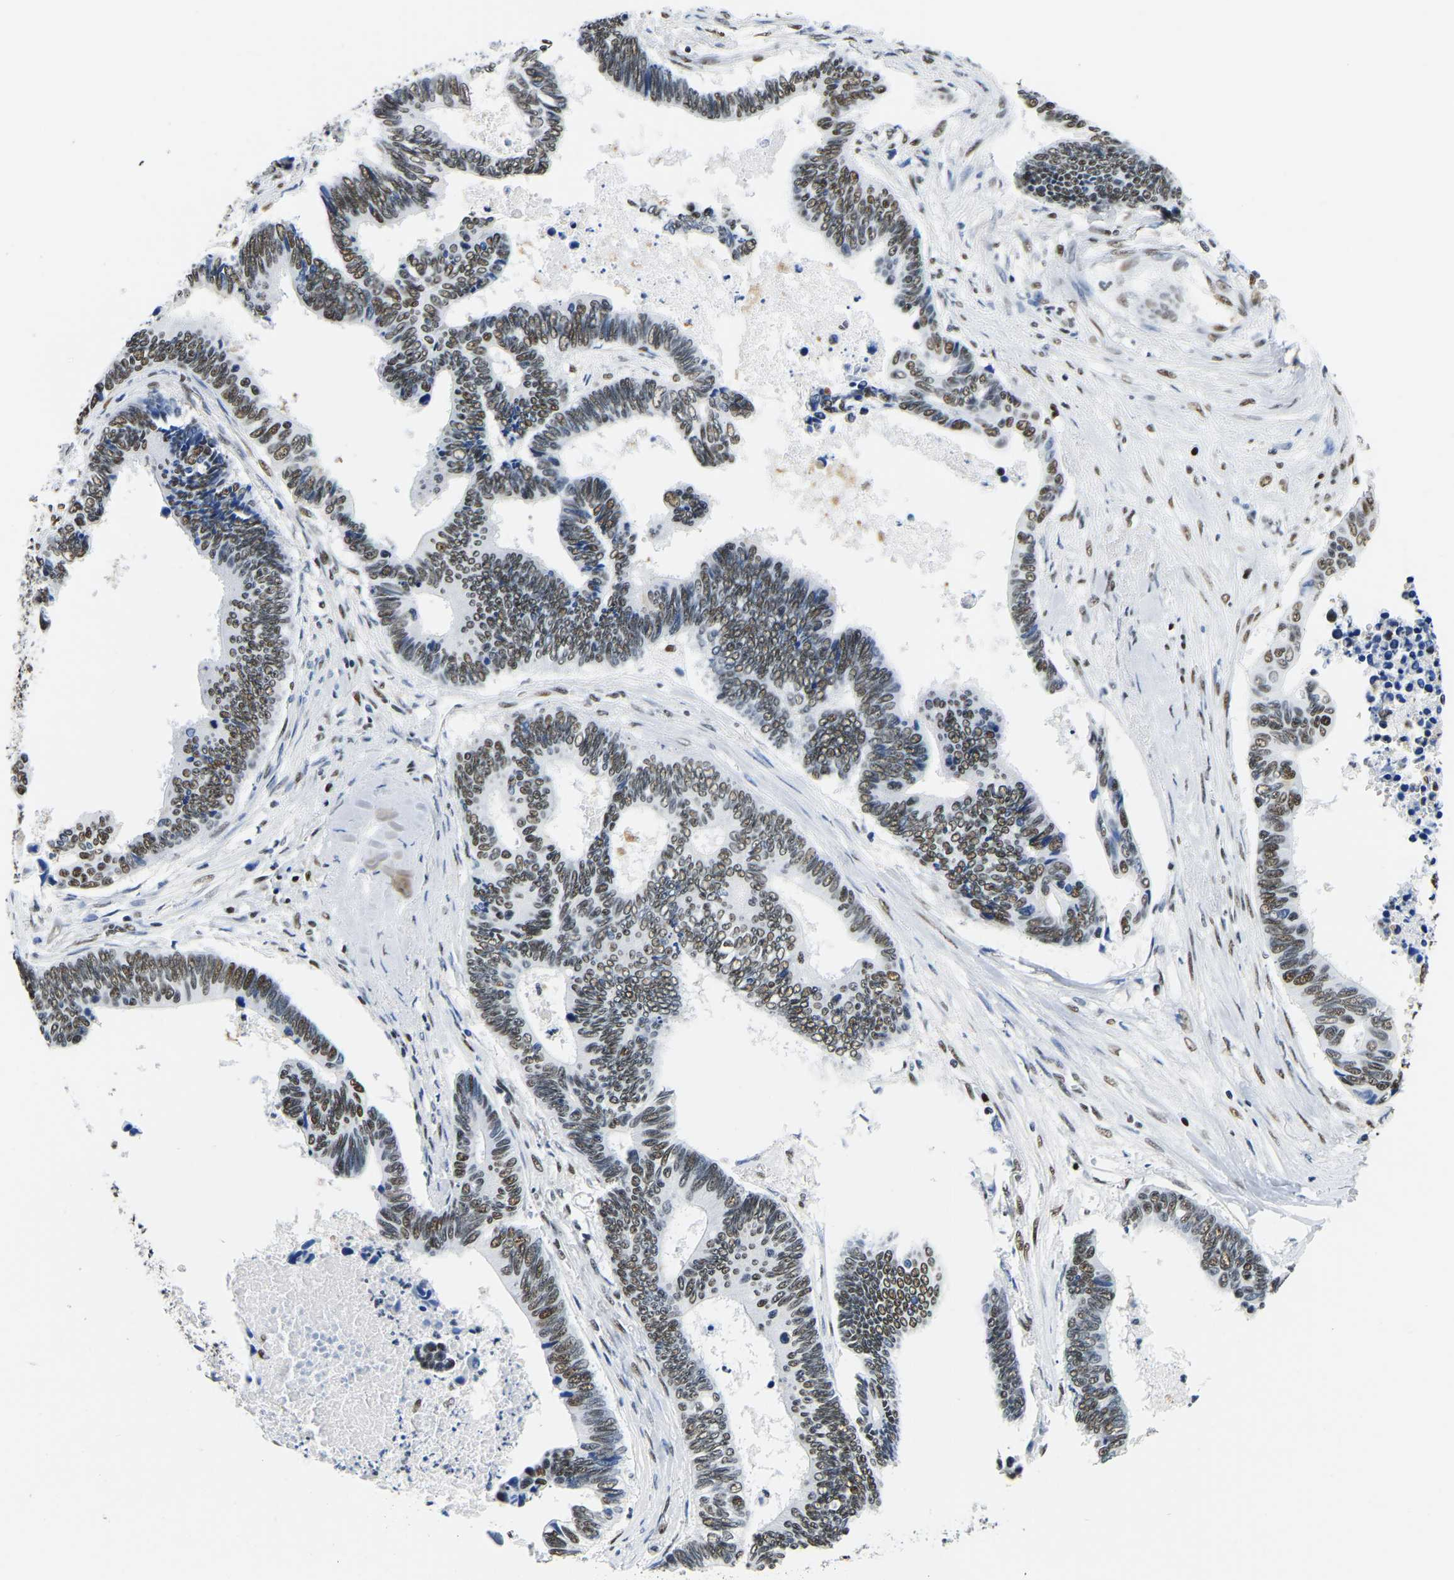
{"staining": {"intensity": "moderate", "quantity": ">75%", "location": "nuclear"}, "tissue": "pancreatic cancer", "cell_type": "Tumor cells", "image_type": "cancer", "snomed": [{"axis": "morphology", "description": "Adenocarcinoma, NOS"}, {"axis": "topography", "description": "Pancreas"}], "caption": "Protein analysis of pancreatic cancer tissue demonstrates moderate nuclear positivity in about >75% of tumor cells.", "gene": "UBA1", "patient": {"sex": "female", "age": 70}}